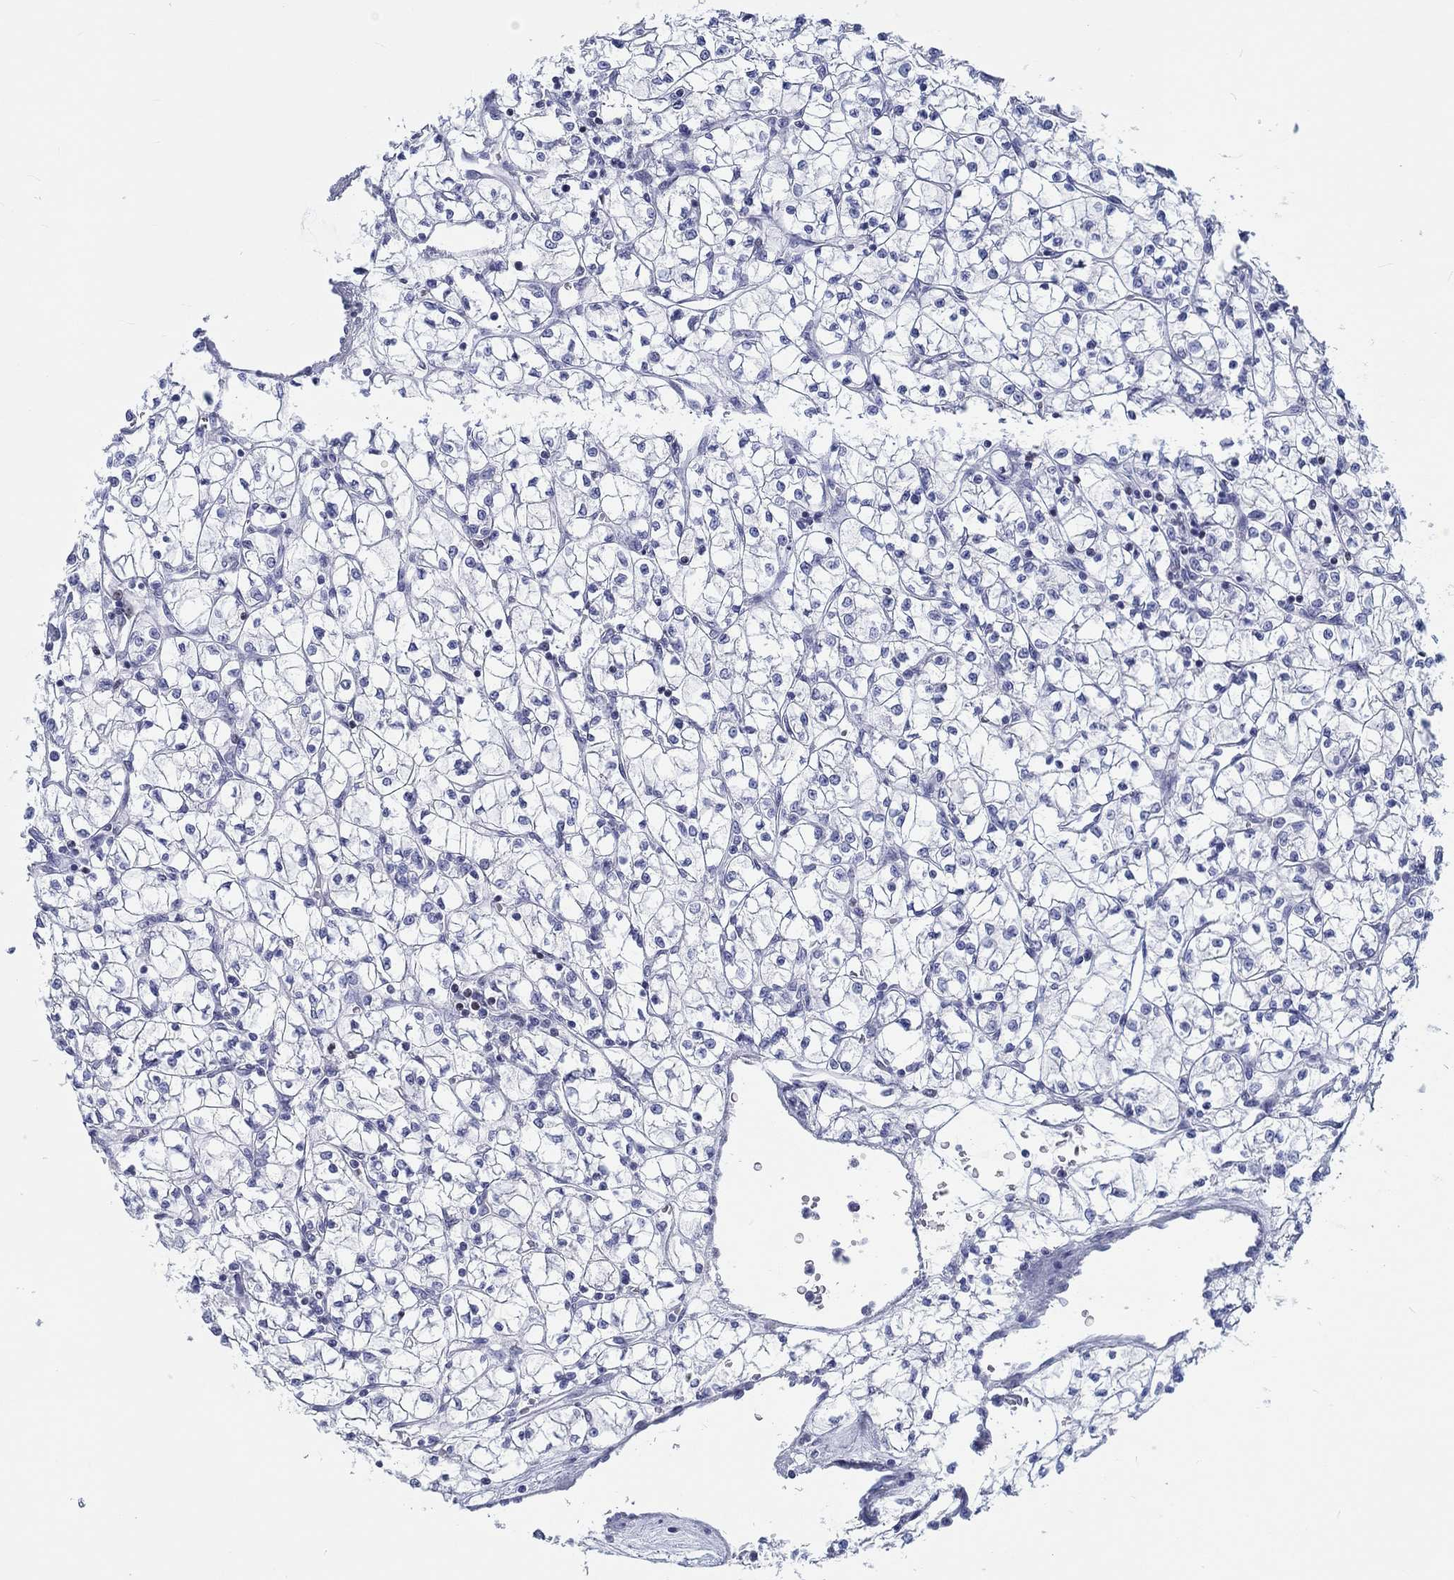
{"staining": {"intensity": "negative", "quantity": "none", "location": "none"}, "tissue": "renal cancer", "cell_type": "Tumor cells", "image_type": "cancer", "snomed": [{"axis": "morphology", "description": "Adenocarcinoma, NOS"}, {"axis": "topography", "description": "Kidney"}], "caption": "Tumor cells show no significant positivity in renal adenocarcinoma.", "gene": "H1-1", "patient": {"sex": "female", "age": 64}}